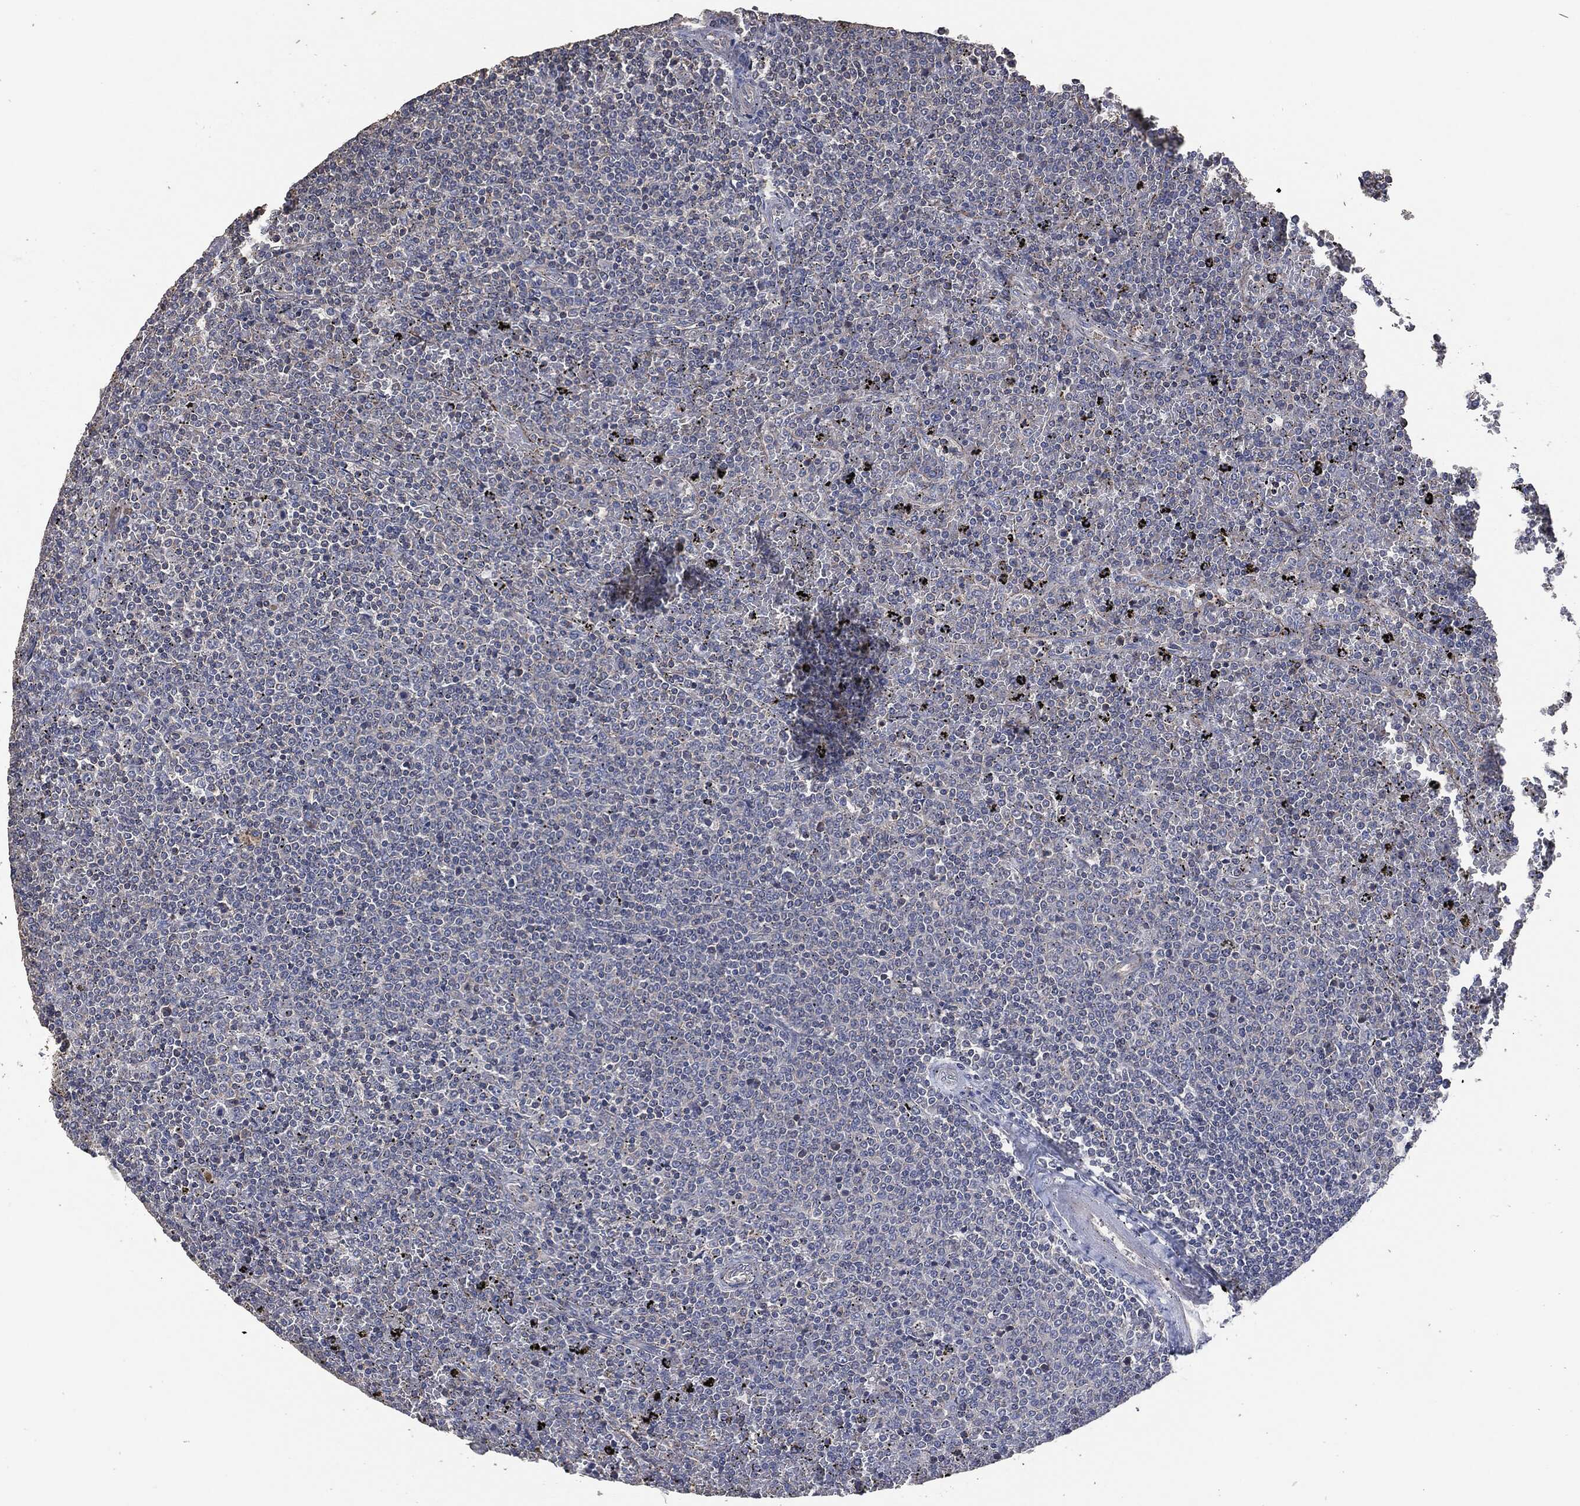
{"staining": {"intensity": "negative", "quantity": "none", "location": "none"}, "tissue": "lymphoma", "cell_type": "Tumor cells", "image_type": "cancer", "snomed": [{"axis": "morphology", "description": "Malignant lymphoma, non-Hodgkin's type, Low grade"}, {"axis": "topography", "description": "Spleen"}], "caption": "IHC histopathology image of lymphoma stained for a protein (brown), which reveals no positivity in tumor cells.", "gene": "MSLN", "patient": {"sex": "female", "age": 77}}